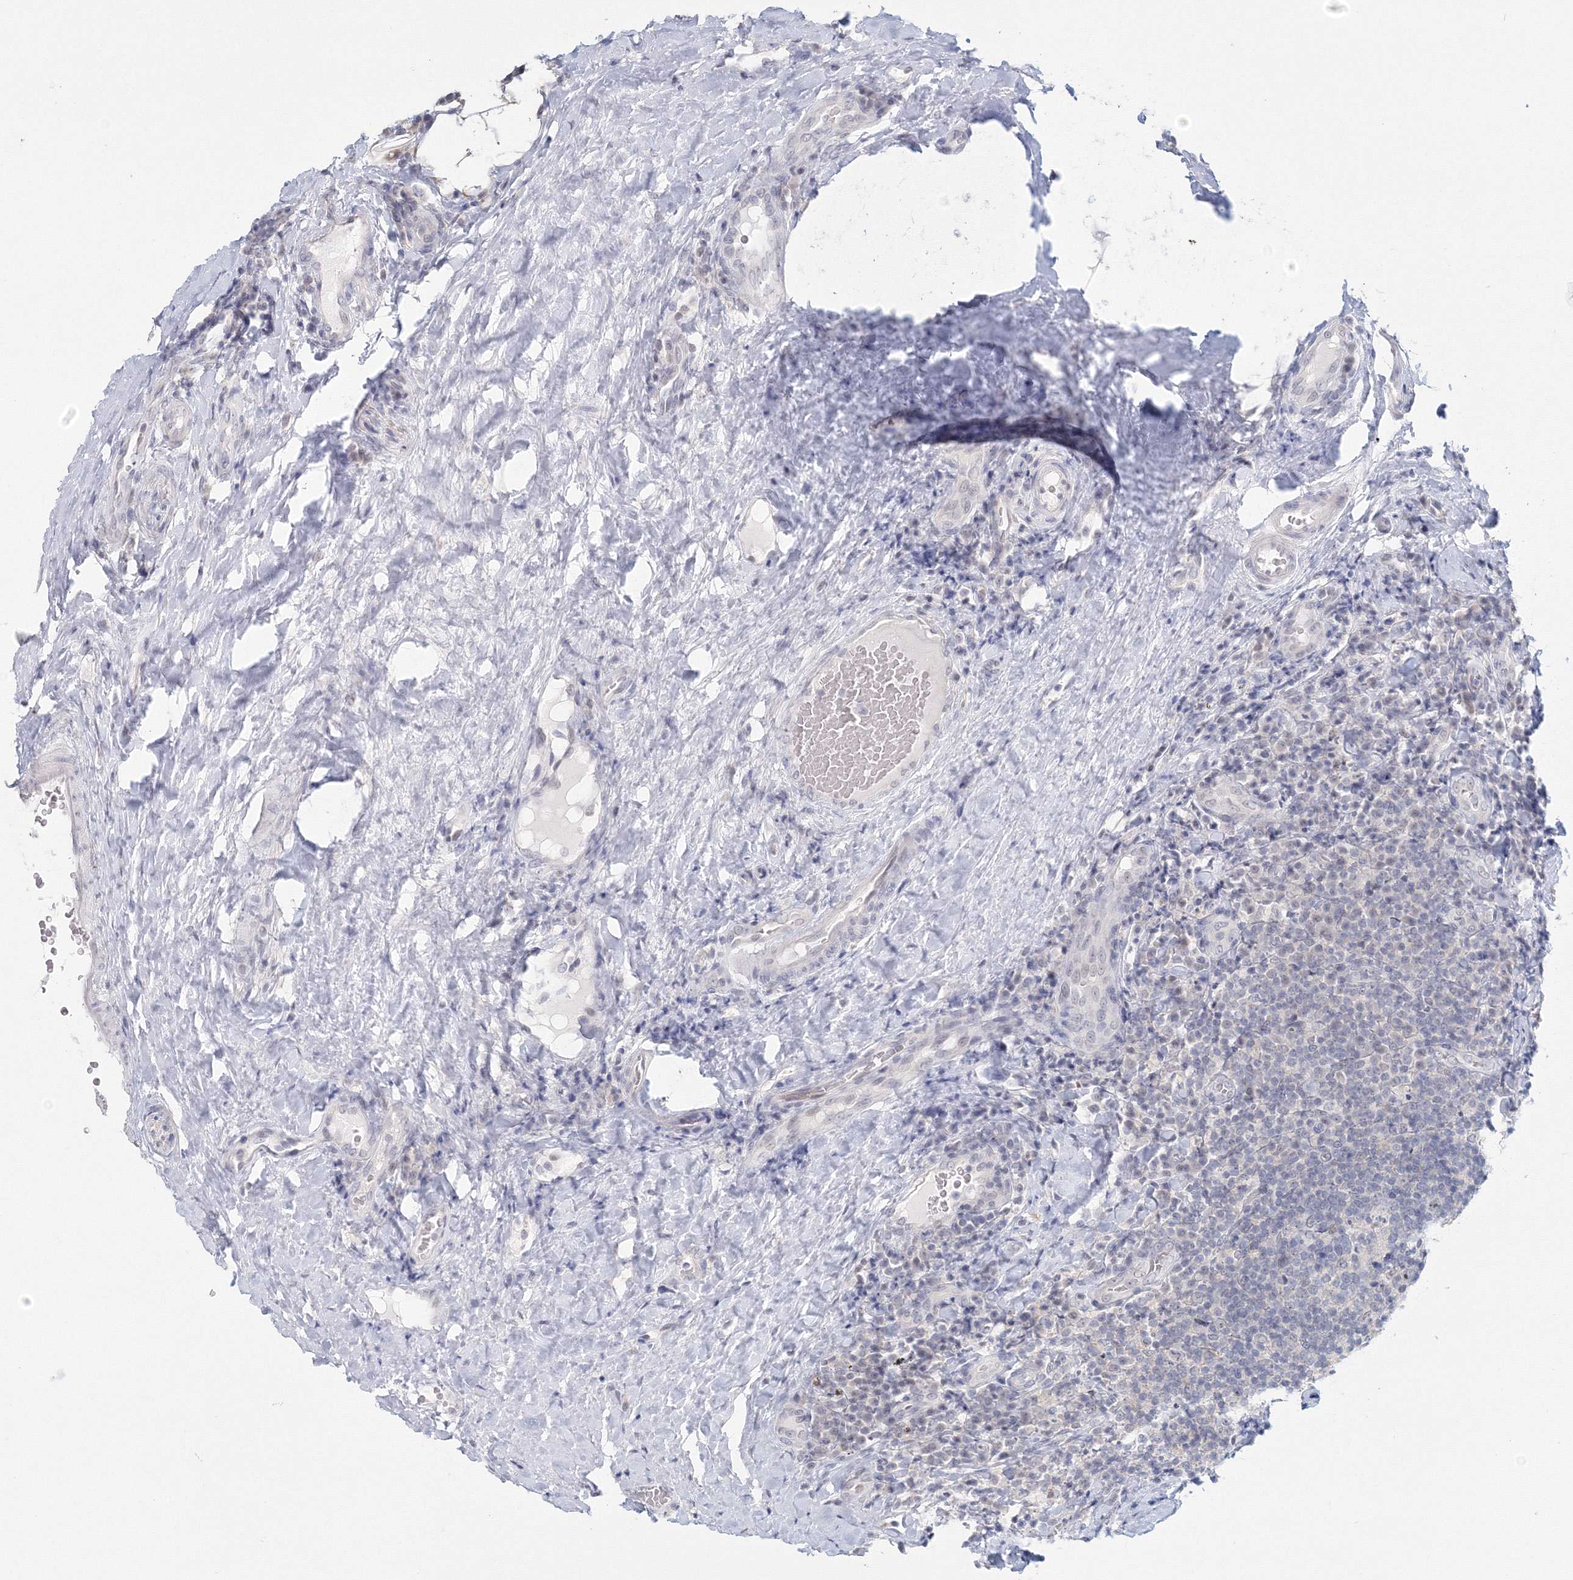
{"staining": {"intensity": "negative", "quantity": "none", "location": "none"}, "tissue": "tonsil", "cell_type": "Germinal center cells", "image_type": "normal", "snomed": [{"axis": "morphology", "description": "Normal tissue, NOS"}, {"axis": "topography", "description": "Tonsil"}], "caption": "A high-resolution photomicrograph shows IHC staining of benign tonsil, which demonstrates no significant expression in germinal center cells. (DAB immunohistochemistry with hematoxylin counter stain).", "gene": "VSIG1", "patient": {"sex": "male", "age": 17}}